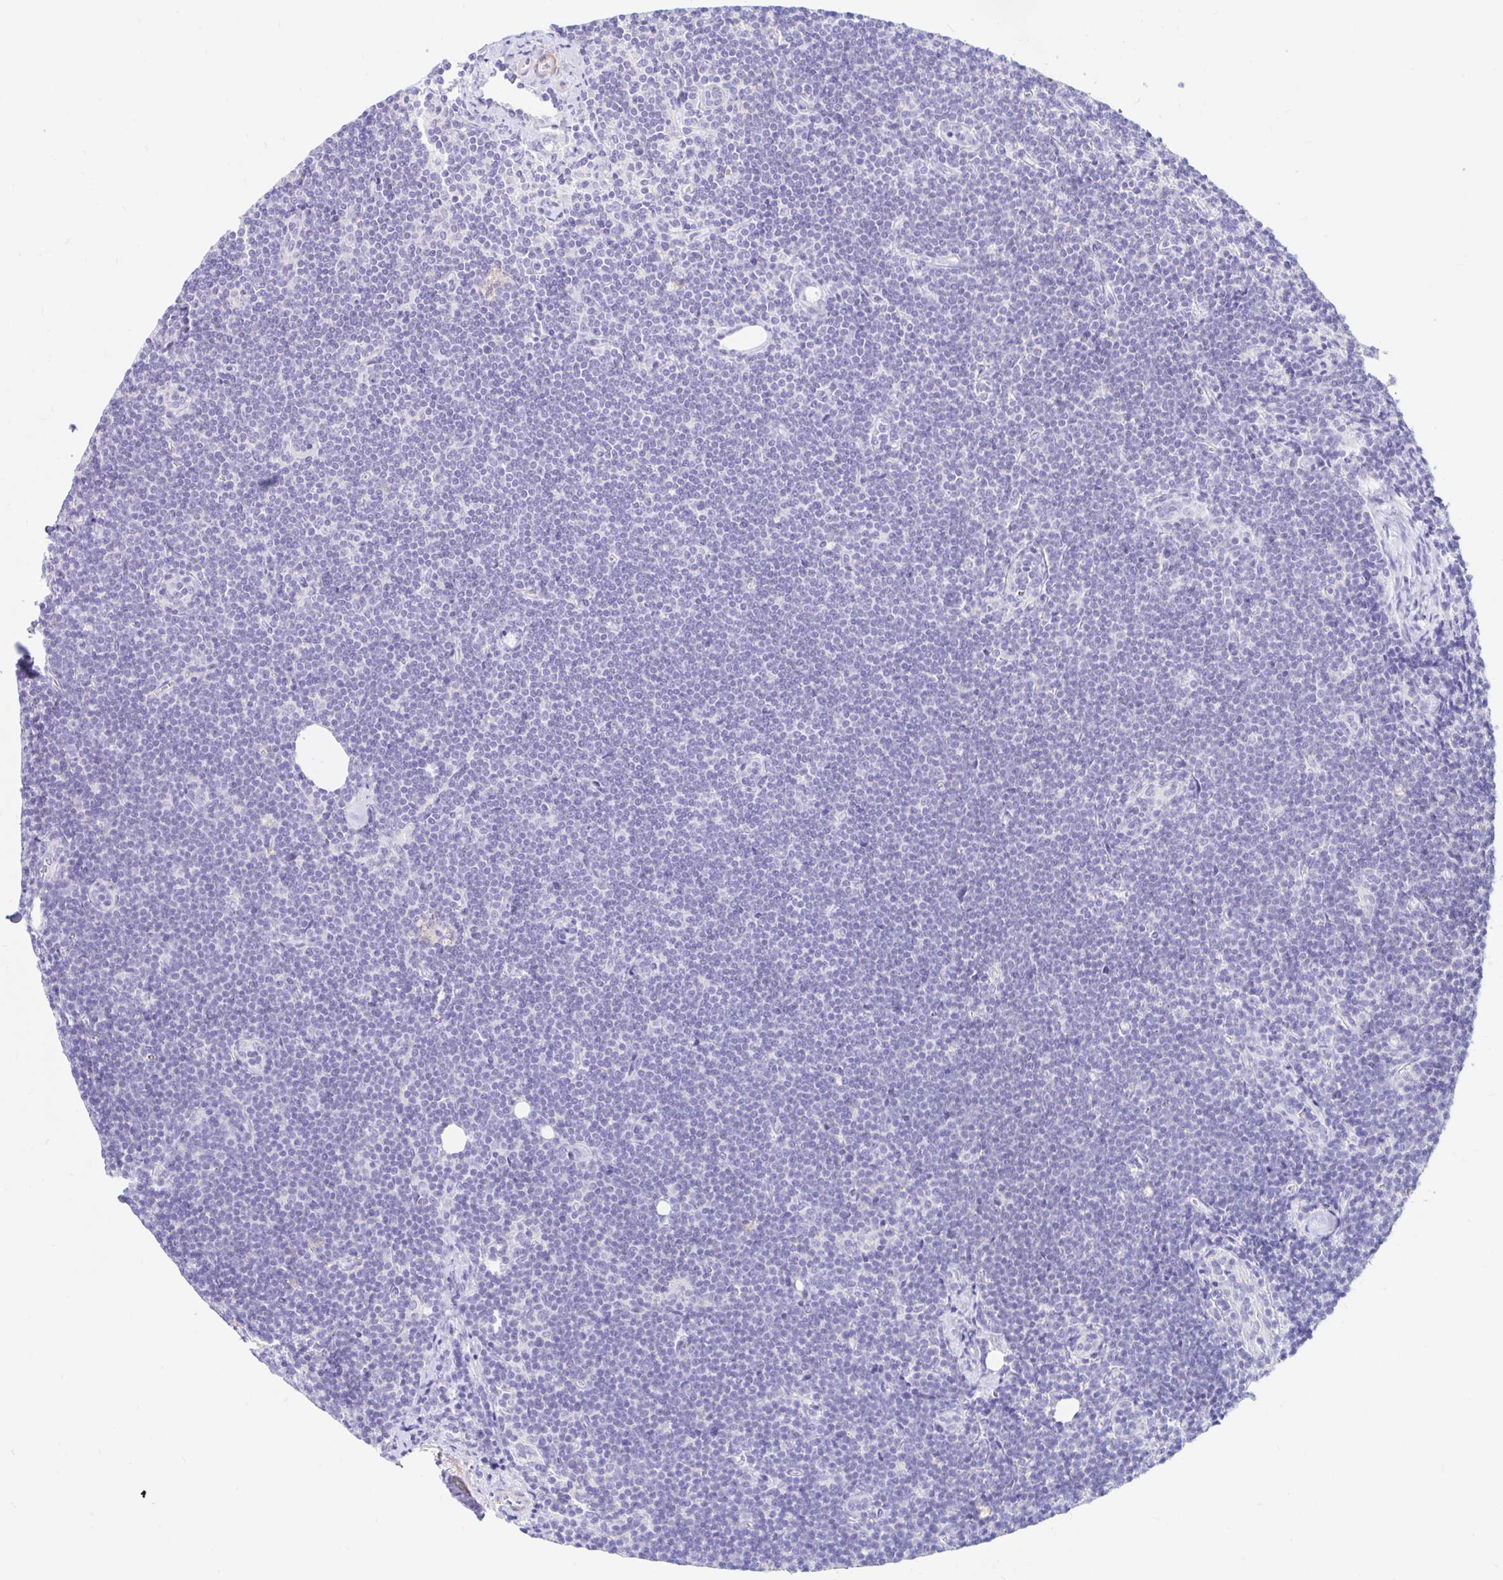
{"staining": {"intensity": "negative", "quantity": "none", "location": "none"}, "tissue": "lymphoma", "cell_type": "Tumor cells", "image_type": "cancer", "snomed": [{"axis": "morphology", "description": "Malignant lymphoma, non-Hodgkin's type, Low grade"}, {"axis": "topography", "description": "Lymph node"}], "caption": "Histopathology image shows no protein staining in tumor cells of low-grade malignant lymphoma, non-Hodgkin's type tissue. (Brightfield microscopy of DAB immunohistochemistry at high magnification).", "gene": "PPP1R1B", "patient": {"sex": "female", "age": 73}}